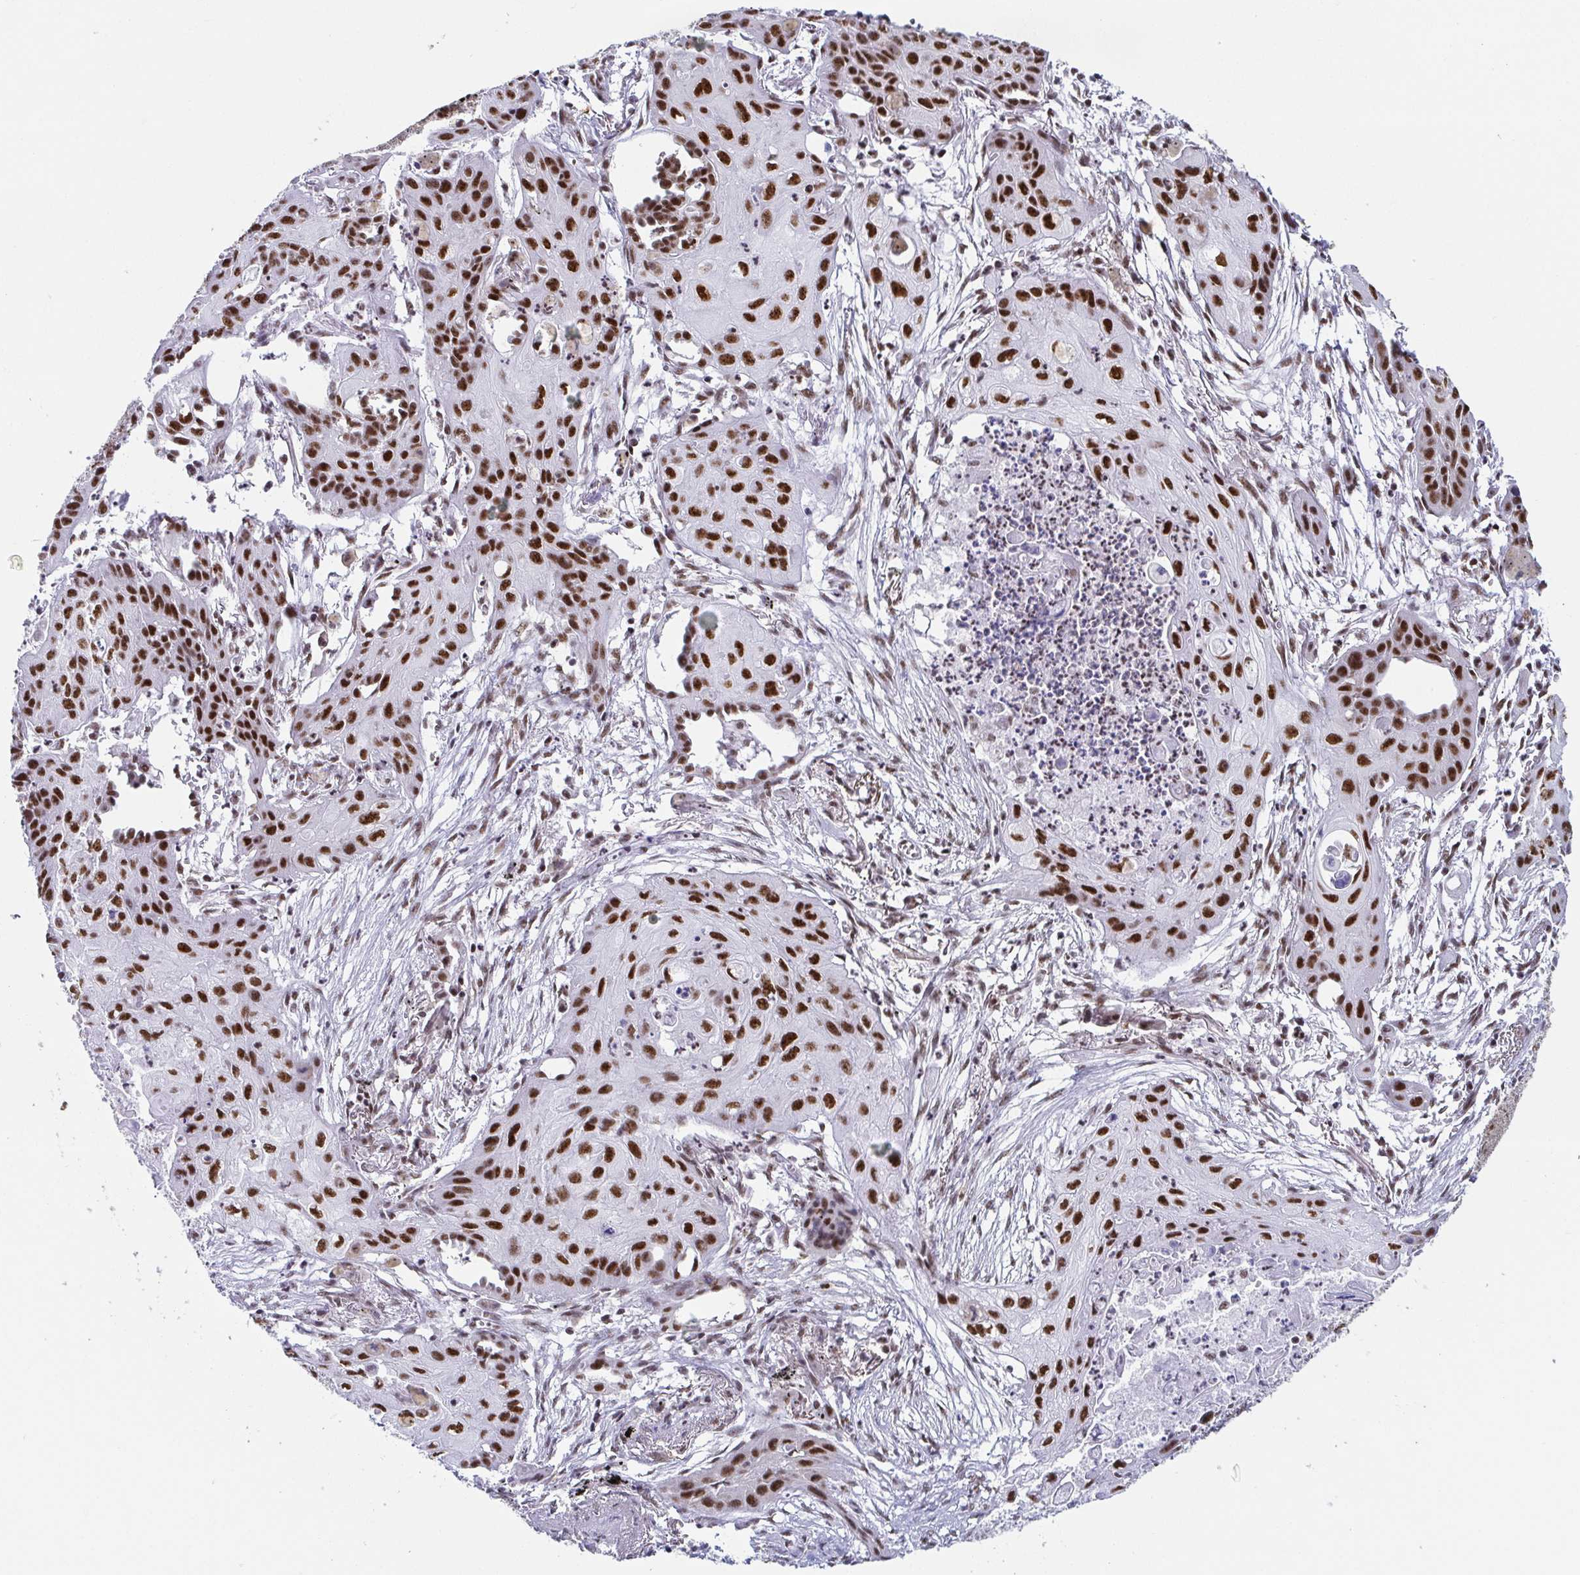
{"staining": {"intensity": "strong", "quantity": ">75%", "location": "nuclear"}, "tissue": "lung cancer", "cell_type": "Tumor cells", "image_type": "cancer", "snomed": [{"axis": "morphology", "description": "Squamous cell carcinoma, NOS"}, {"axis": "topography", "description": "Lung"}], "caption": "Immunohistochemical staining of squamous cell carcinoma (lung) displays high levels of strong nuclear protein expression in approximately >75% of tumor cells.", "gene": "EWSR1", "patient": {"sex": "male", "age": 71}}